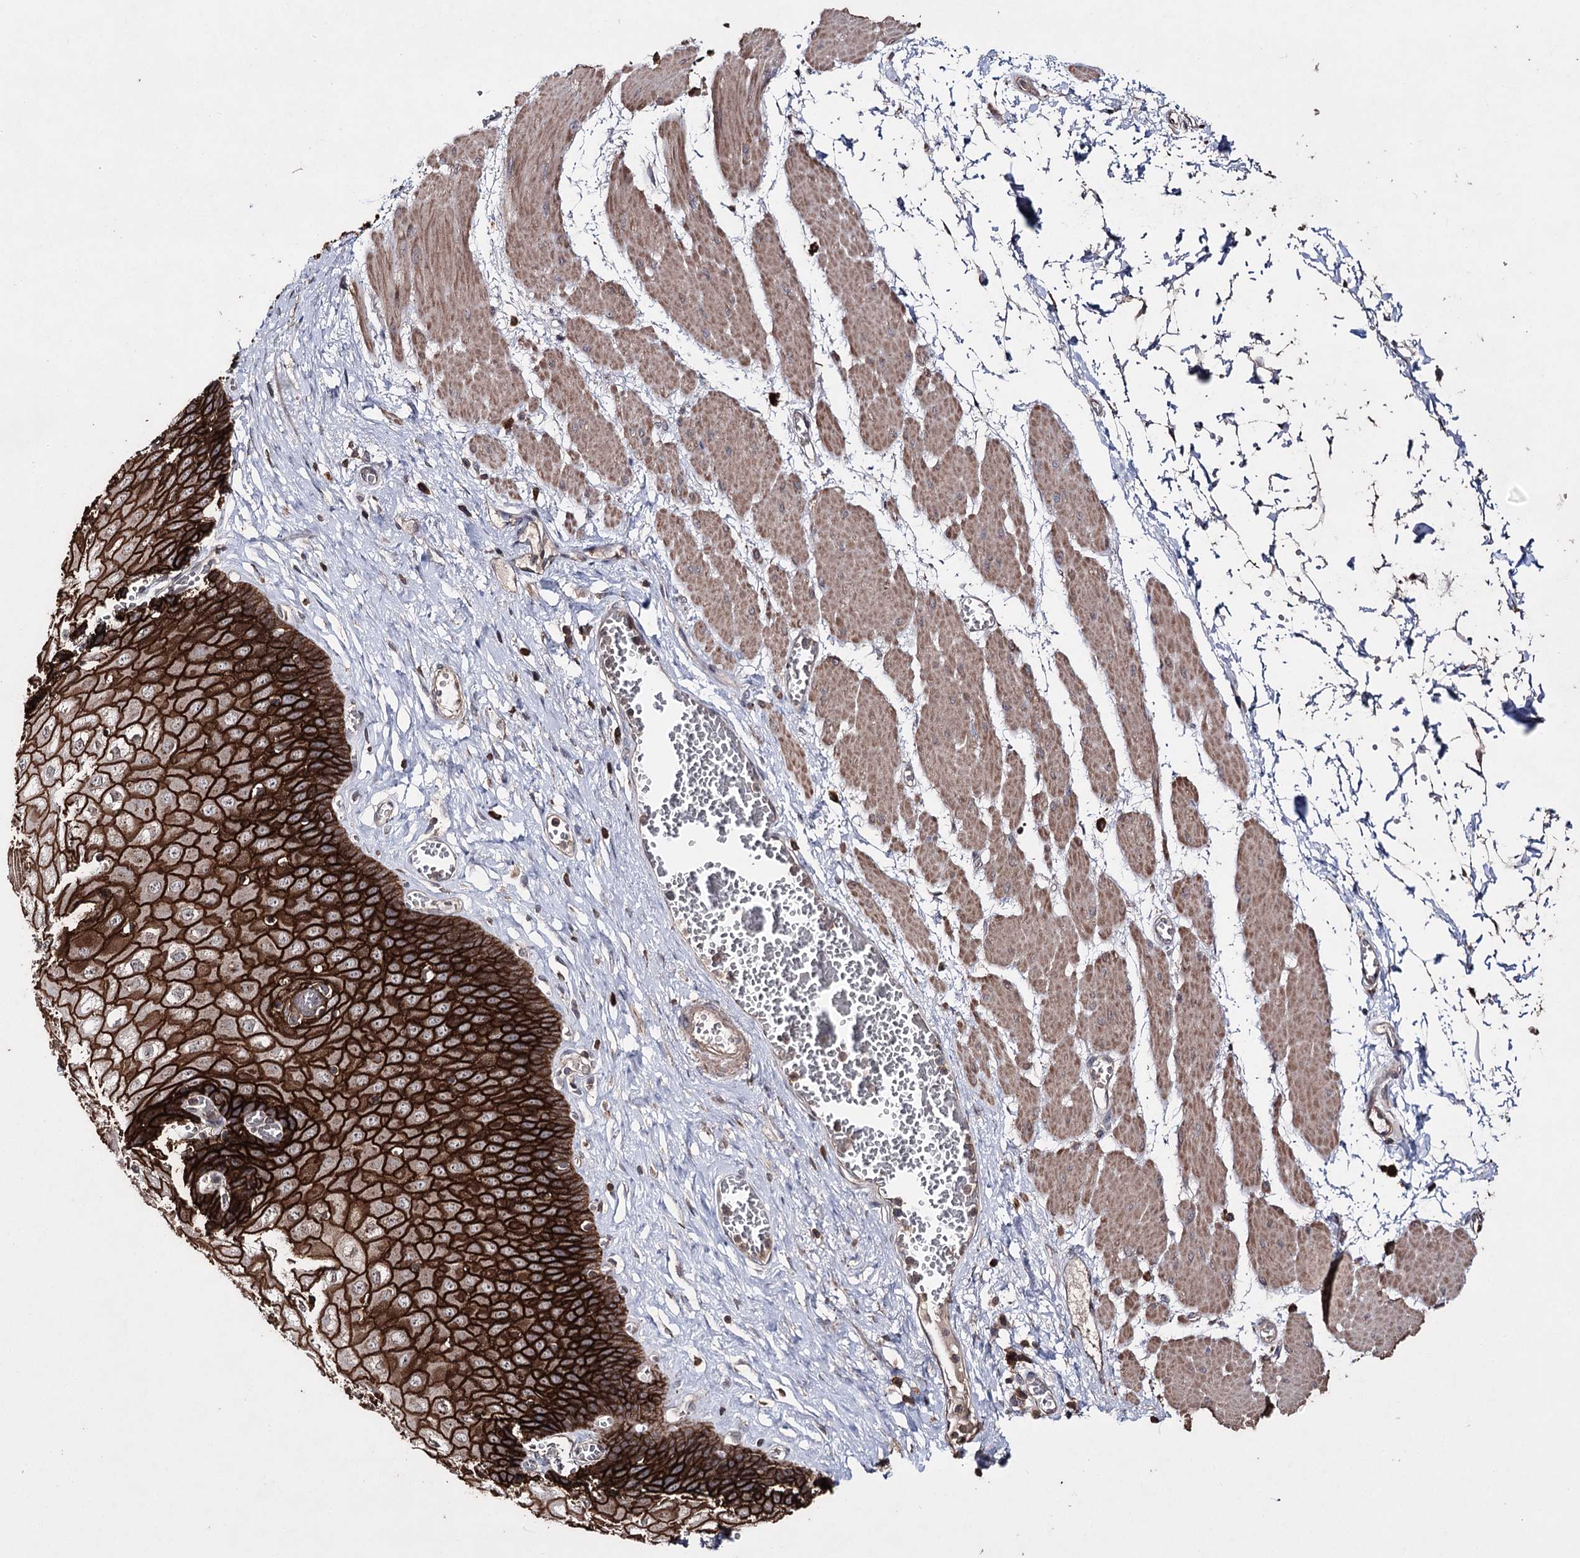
{"staining": {"intensity": "strong", "quantity": ">75%", "location": "cytoplasmic/membranous"}, "tissue": "esophagus", "cell_type": "Squamous epithelial cells", "image_type": "normal", "snomed": [{"axis": "morphology", "description": "Normal tissue, NOS"}, {"axis": "topography", "description": "Esophagus"}], "caption": "Immunohistochemical staining of unremarkable esophagus reveals >75% levels of strong cytoplasmic/membranous protein expression in approximately >75% of squamous epithelial cells. The protein of interest is shown in brown color, while the nuclei are stained blue.", "gene": "ZNF662", "patient": {"sex": "male", "age": 60}}